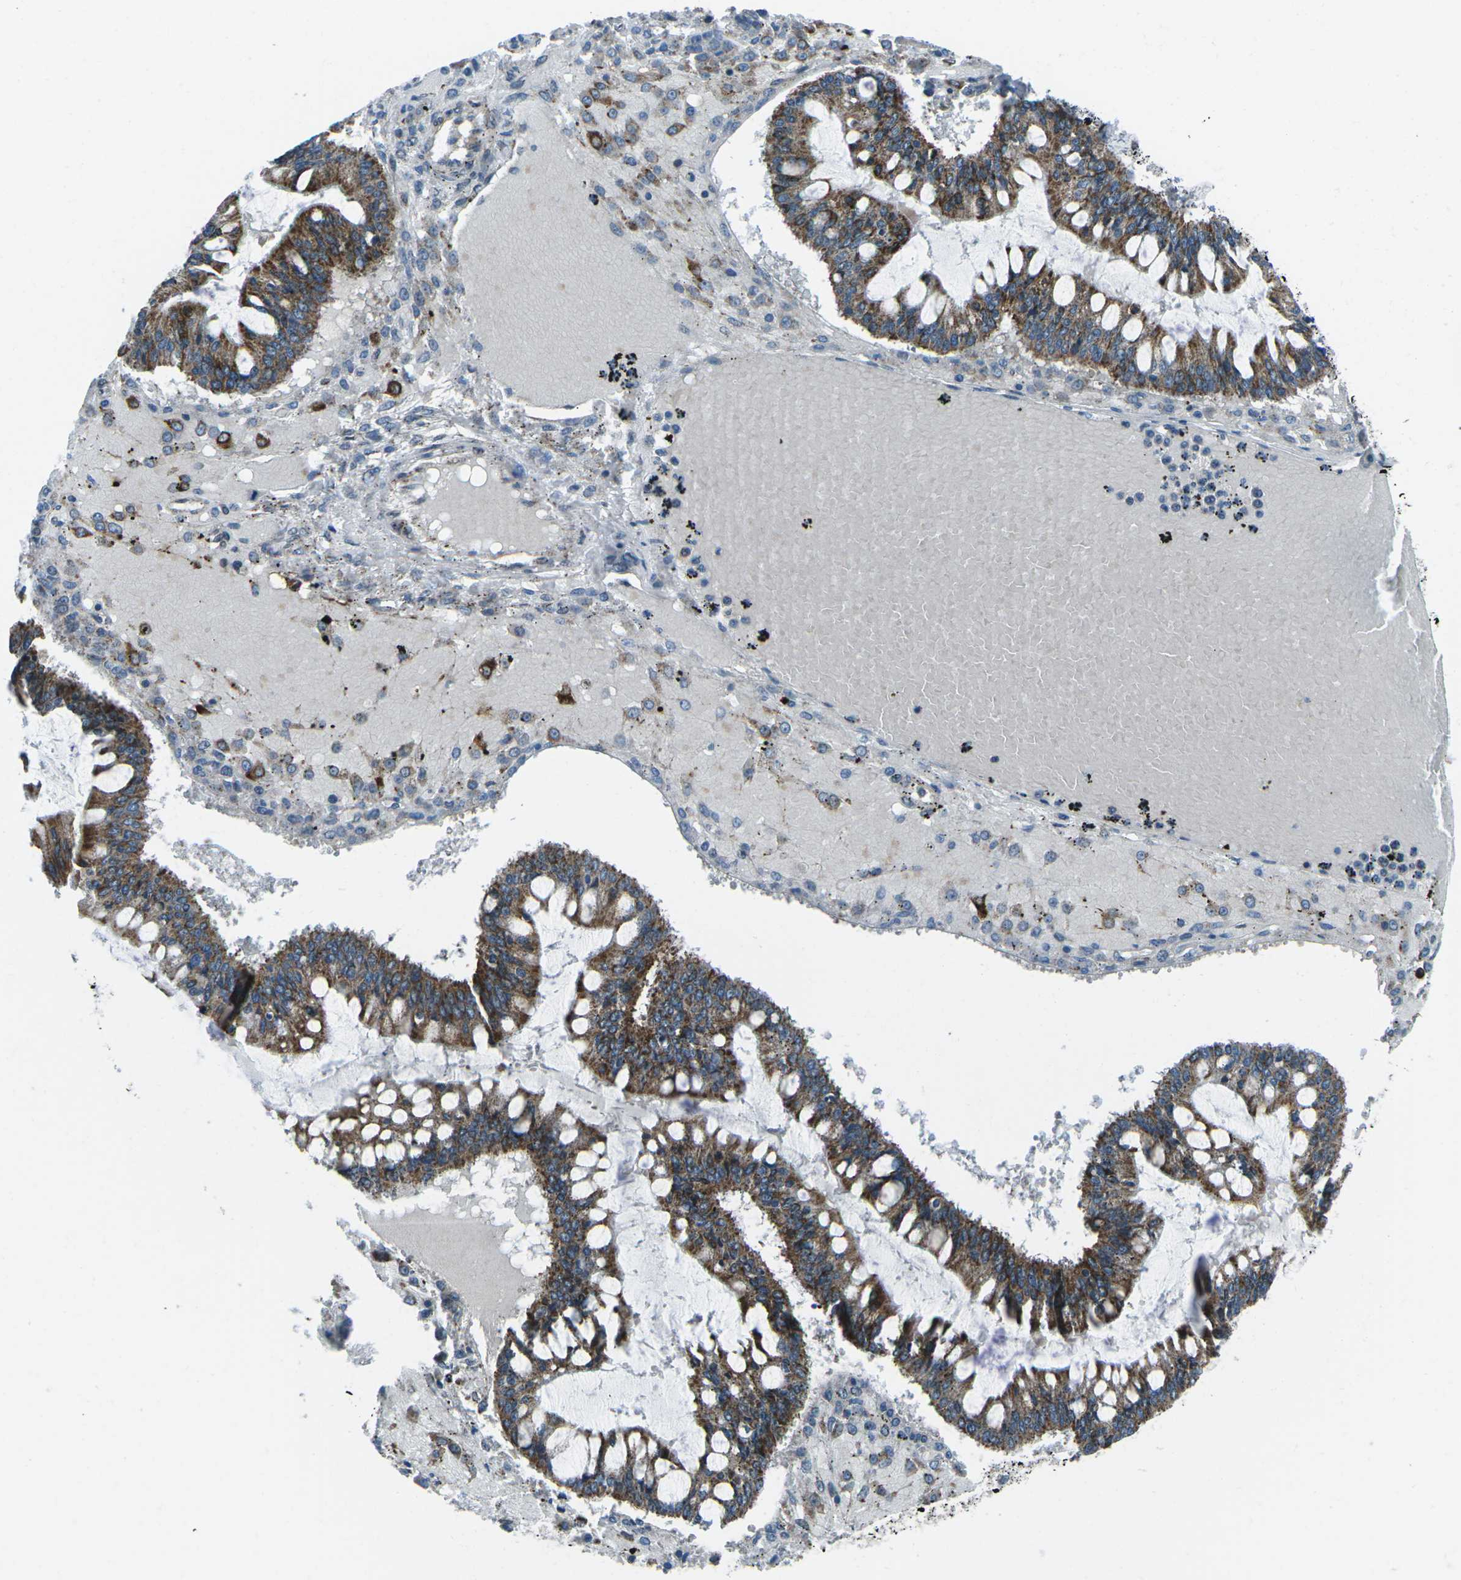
{"staining": {"intensity": "strong", "quantity": ">75%", "location": "cytoplasmic/membranous"}, "tissue": "ovarian cancer", "cell_type": "Tumor cells", "image_type": "cancer", "snomed": [{"axis": "morphology", "description": "Cystadenocarcinoma, mucinous, NOS"}, {"axis": "topography", "description": "Ovary"}], "caption": "Immunohistochemical staining of human ovarian mucinous cystadenocarcinoma reveals high levels of strong cytoplasmic/membranous expression in approximately >75% of tumor cells.", "gene": "RFESD", "patient": {"sex": "female", "age": 73}}